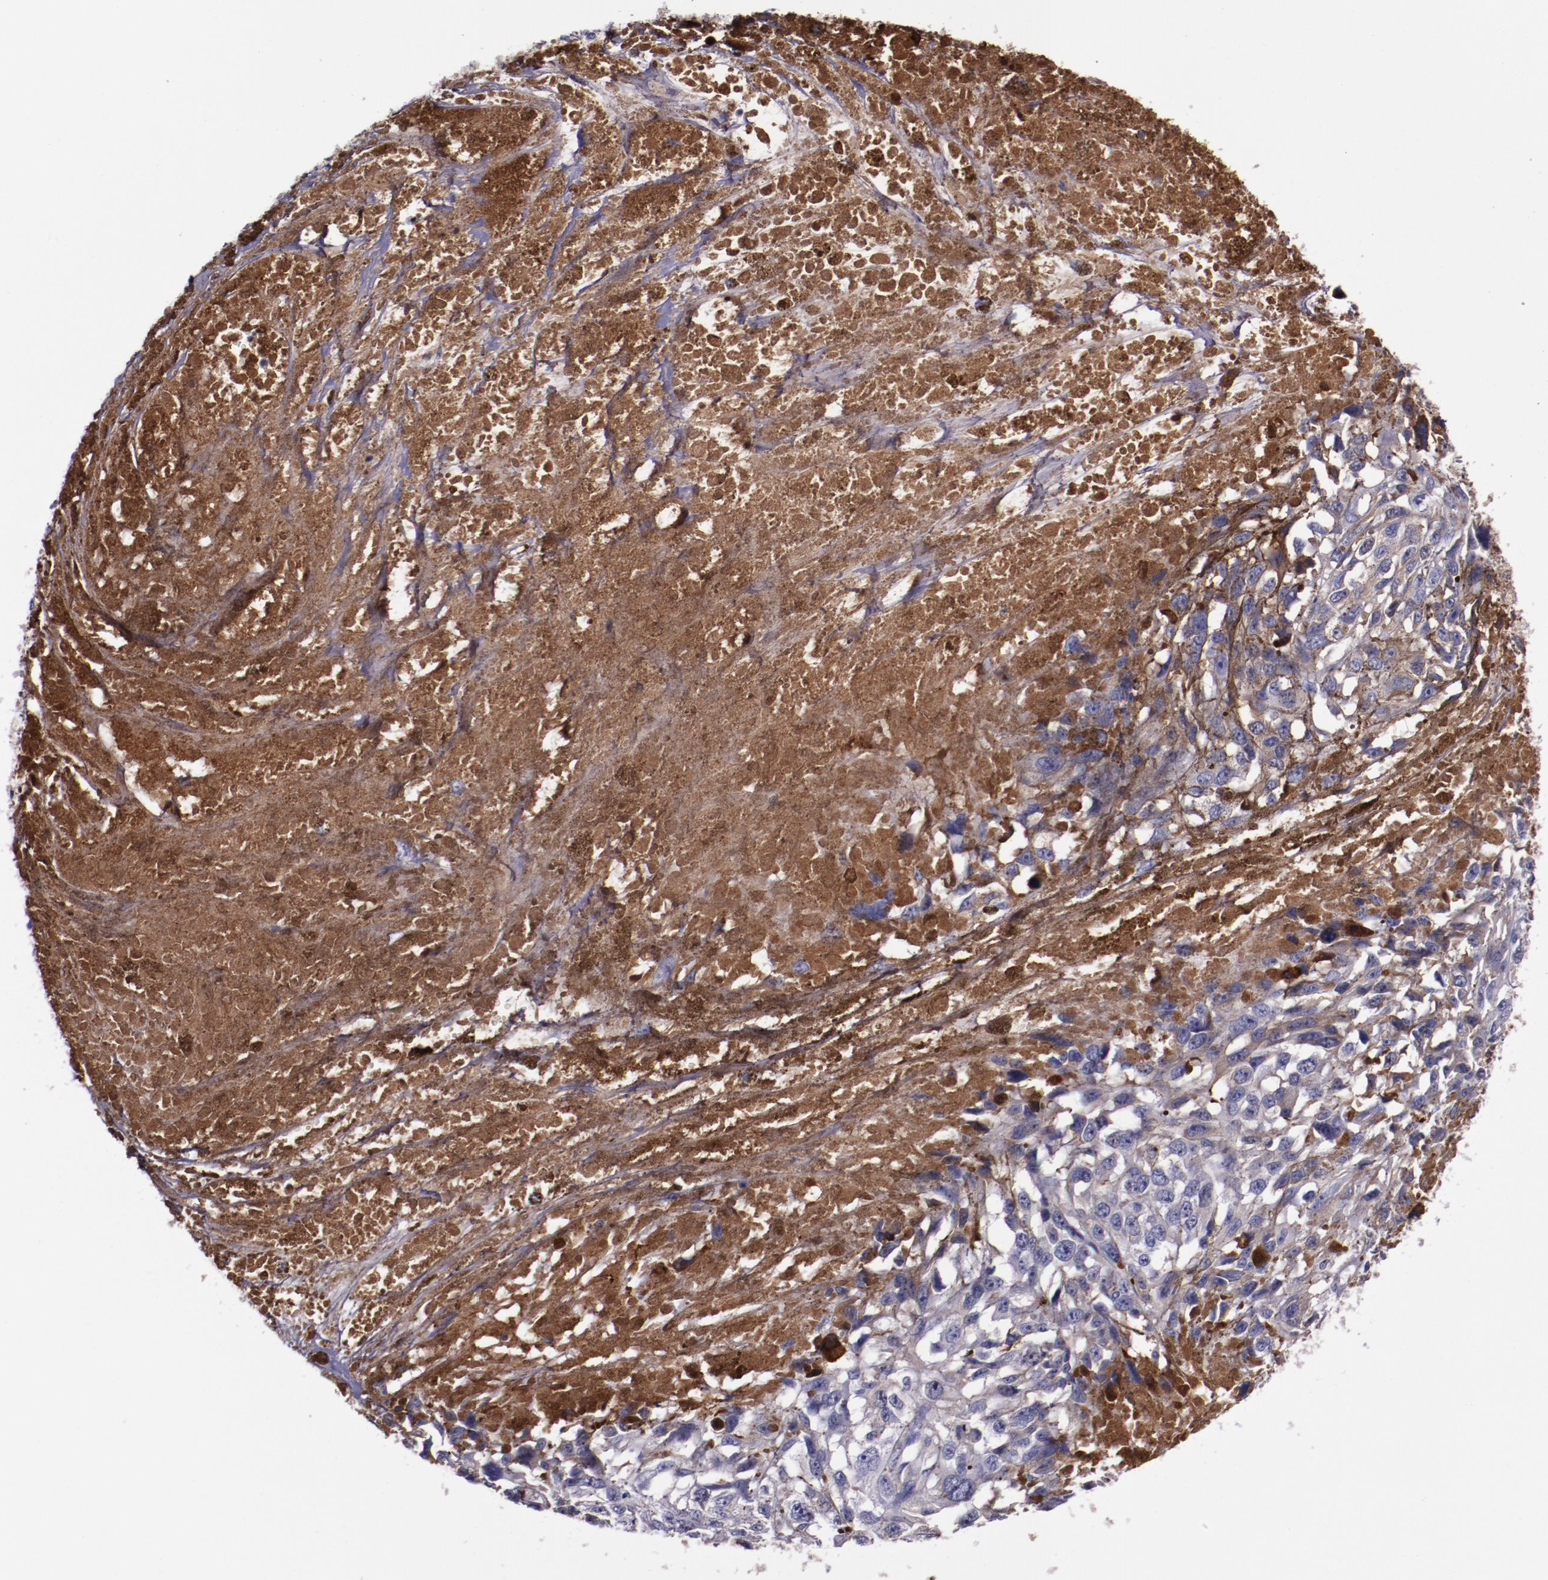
{"staining": {"intensity": "weak", "quantity": ">75%", "location": "cytoplasmic/membranous"}, "tissue": "melanoma", "cell_type": "Tumor cells", "image_type": "cancer", "snomed": [{"axis": "morphology", "description": "Malignant melanoma, Metastatic site"}, {"axis": "topography", "description": "Lymph node"}], "caption": "Protein expression analysis of human malignant melanoma (metastatic site) reveals weak cytoplasmic/membranous positivity in approximately >75% of tumor cells. Nuclei are stained in blue.", "gene": "APOH", "patient": {"sex": "male", "age": 59}}